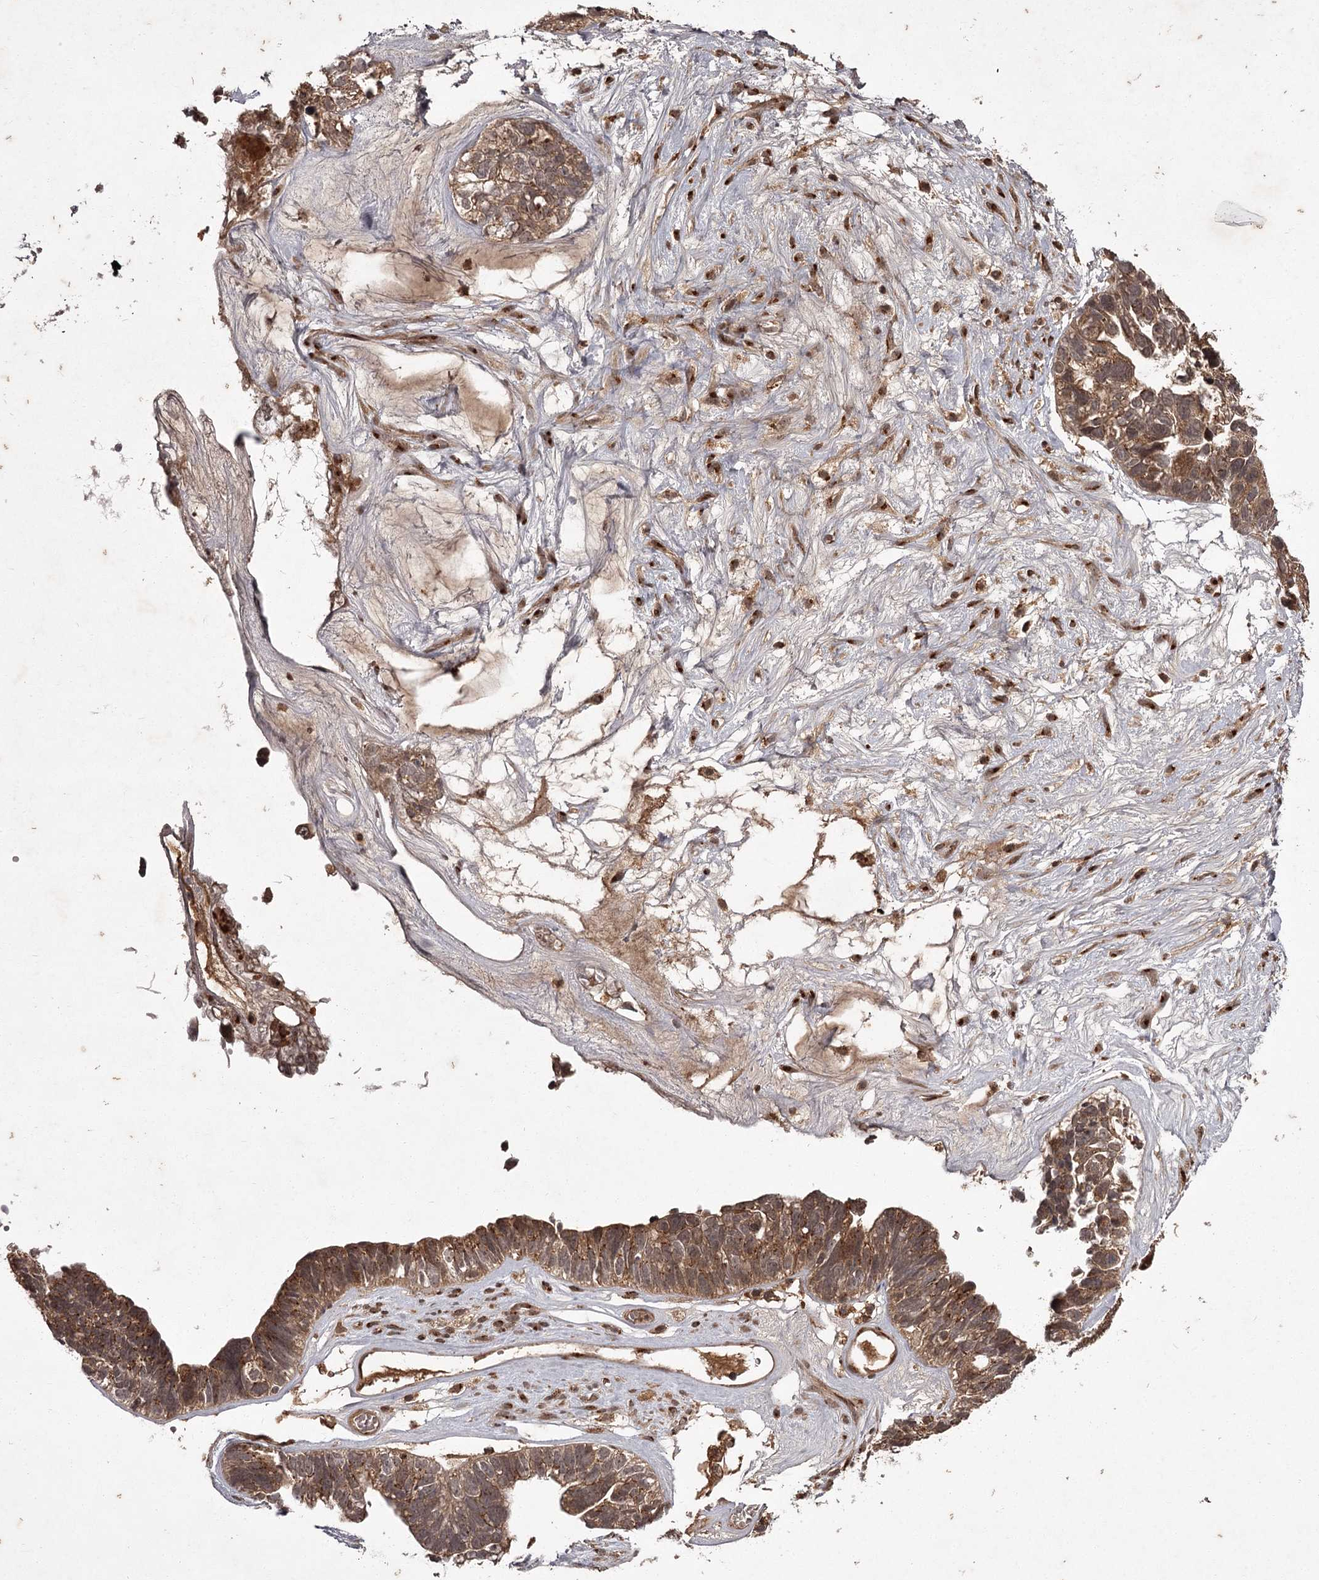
{"staining": {"intensity": "moderate", "quantity": ">75%", "location": "cytoplasmic/membranous"}, "tissue": "ovarian cancer", "cell_type": "Tumor cells", "image_type": "cancer", "snomed": [{"axis": "morphology", "description": "Cystadenocarcinoma, serous, NOS"}, {"axis": "topography", "description": "Ovary"}], "caption": "The image reveals a brown stain indicating the presence of a protein in the cytoplasmic/membranous of tumor cells in ovarian serous cystadenocarcinoma. The staining was performed using DAB to visualize the protein expression in brown, while the nuclei were stained in blue with hematoxylin (Magnification: 20x).", "gene": "TBC1D23", "patient": {"sex": "female", "age": 79}}